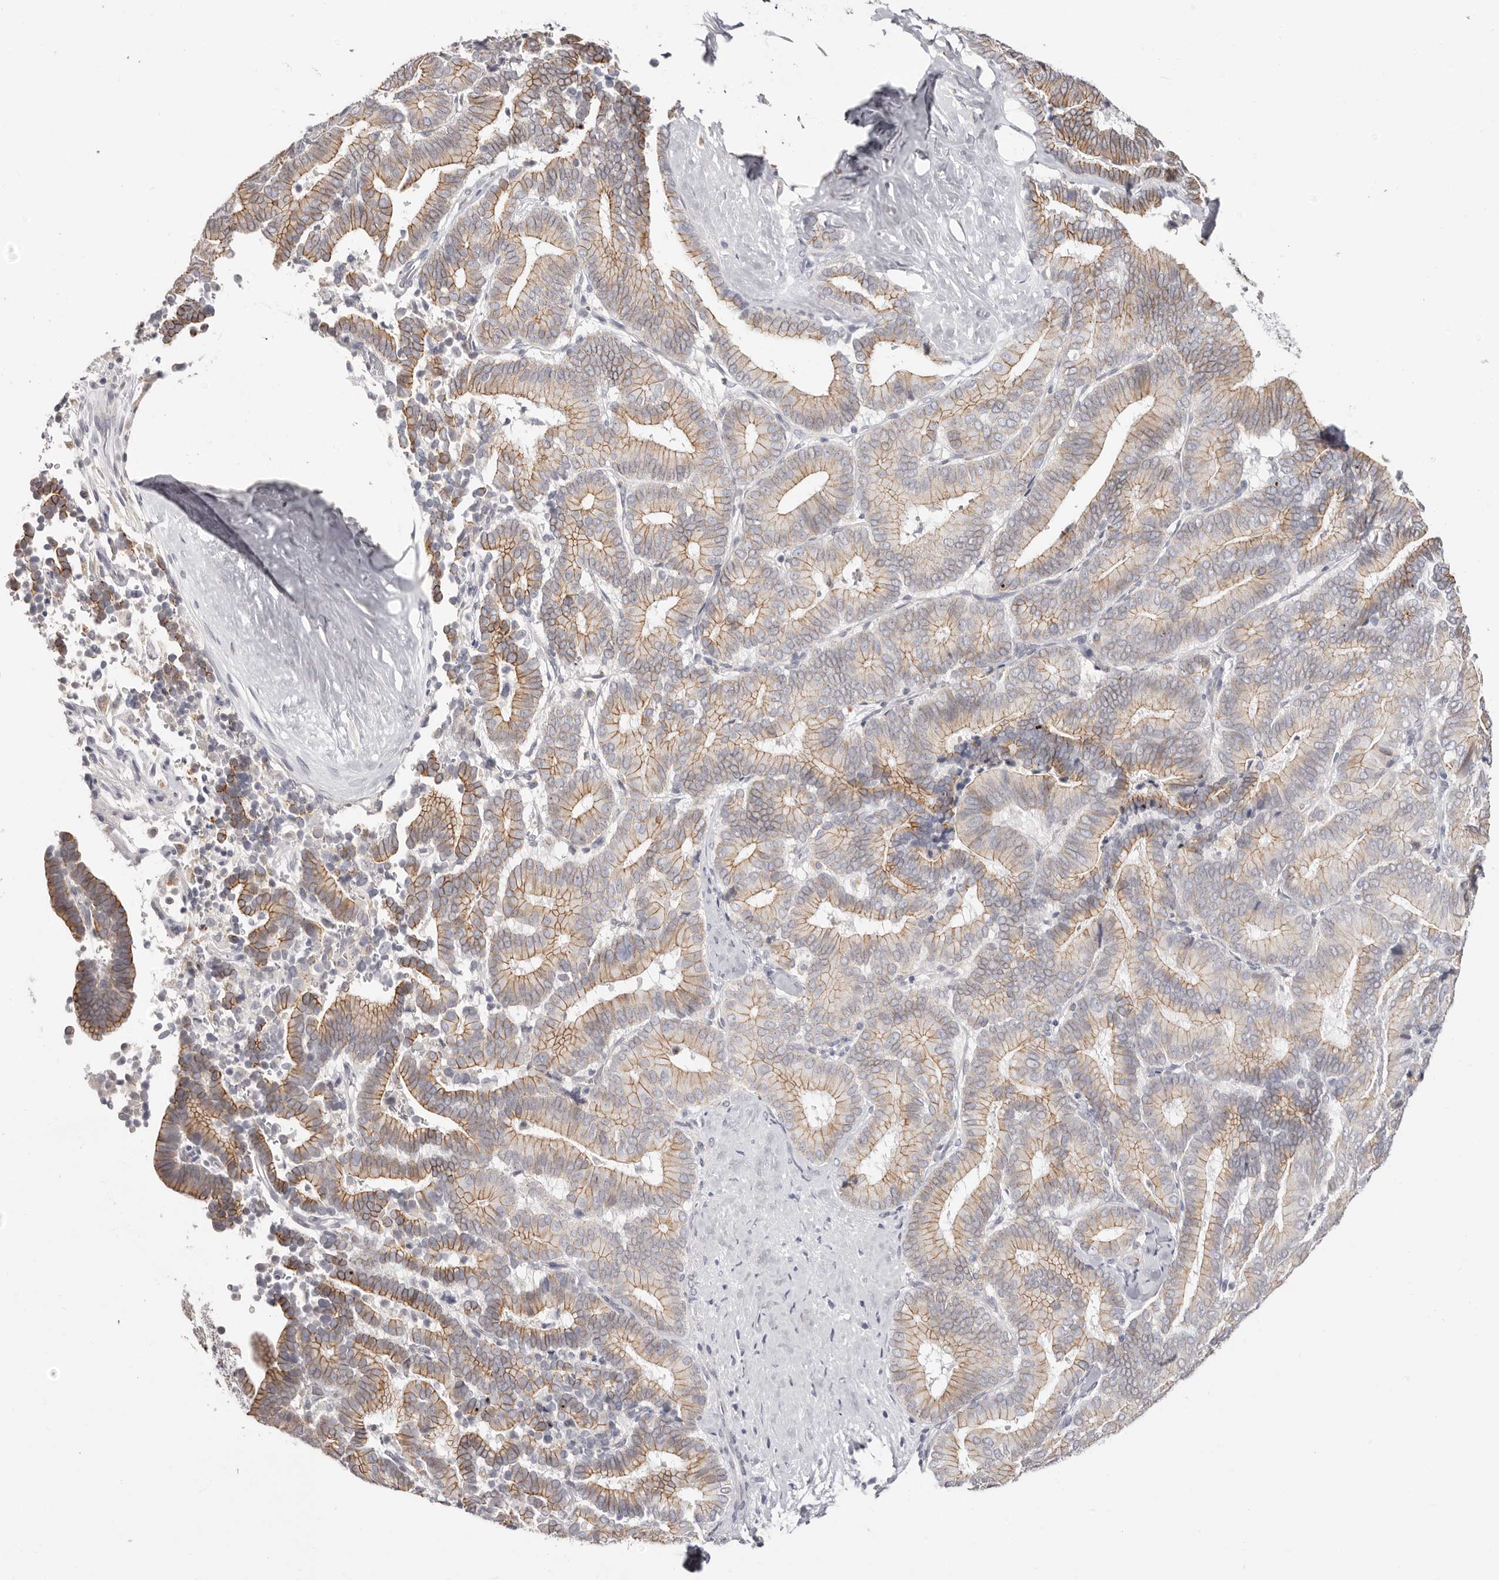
{"staining": {"intensity": "moderate", "quantity": ">75%", "location": "cytoplasmic/membranous"}, "tissue": "liver cancer", "cell_type": "Tumor cells", "image_type": "cancer", "snomed": [{"axis": "morphology", "description": "Cholangiocarcinoma"}, {"axis": "topography", "description": "Liver"}], "caption": "A brown stain shows moderate cytoplasmic/membranous positivity of a protein in human cholangiocarcinoma (liver) tumor cells. The staining is performed using DAB (3,3'-diaminobenzidine) brown chromogen to label protein expression. The nuclei are counter-stained blue using hematoxylin.", "gene": "PCDHB6", "patient": {"sex": "female", "age": 75}}